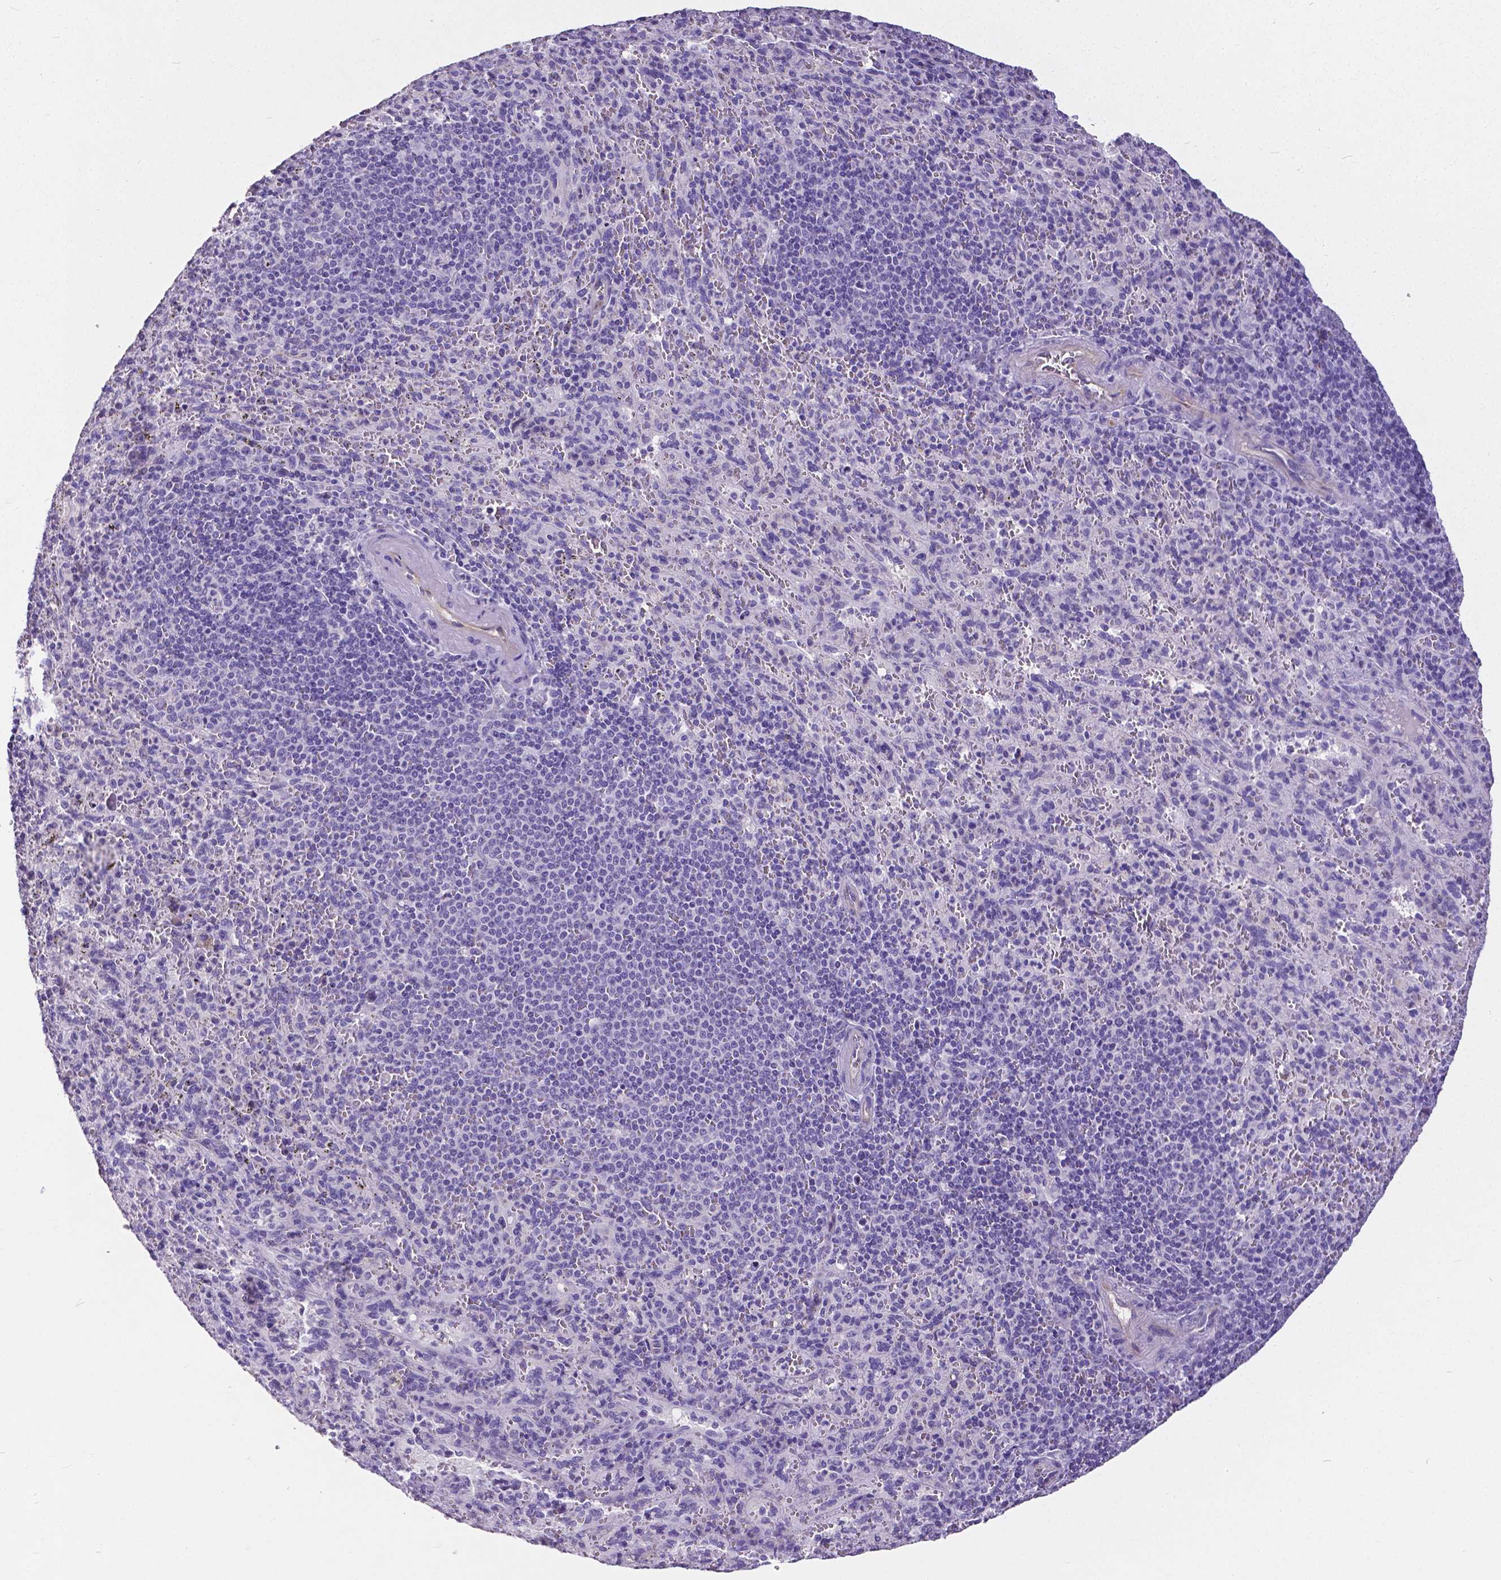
{"staining": {"intensity": "negative", "quantity": "none", "location": "none"}, "tissue": "spleen", "cell_type": "Cells in red pulp", "image_type": "normal", "snomed": [{"axis": "morphology", "description": "Normal tissue, NOS"}, {"axis": "topography", "description": "Spleen"}], "caption": "DAB (3,3'-diaminobenzidine) immunohistochemical staining of normal spleen displays no significant positivity in cells in red pulp.", "gene": "OCLN", "patient": {"sex": "male", "age": 57}}